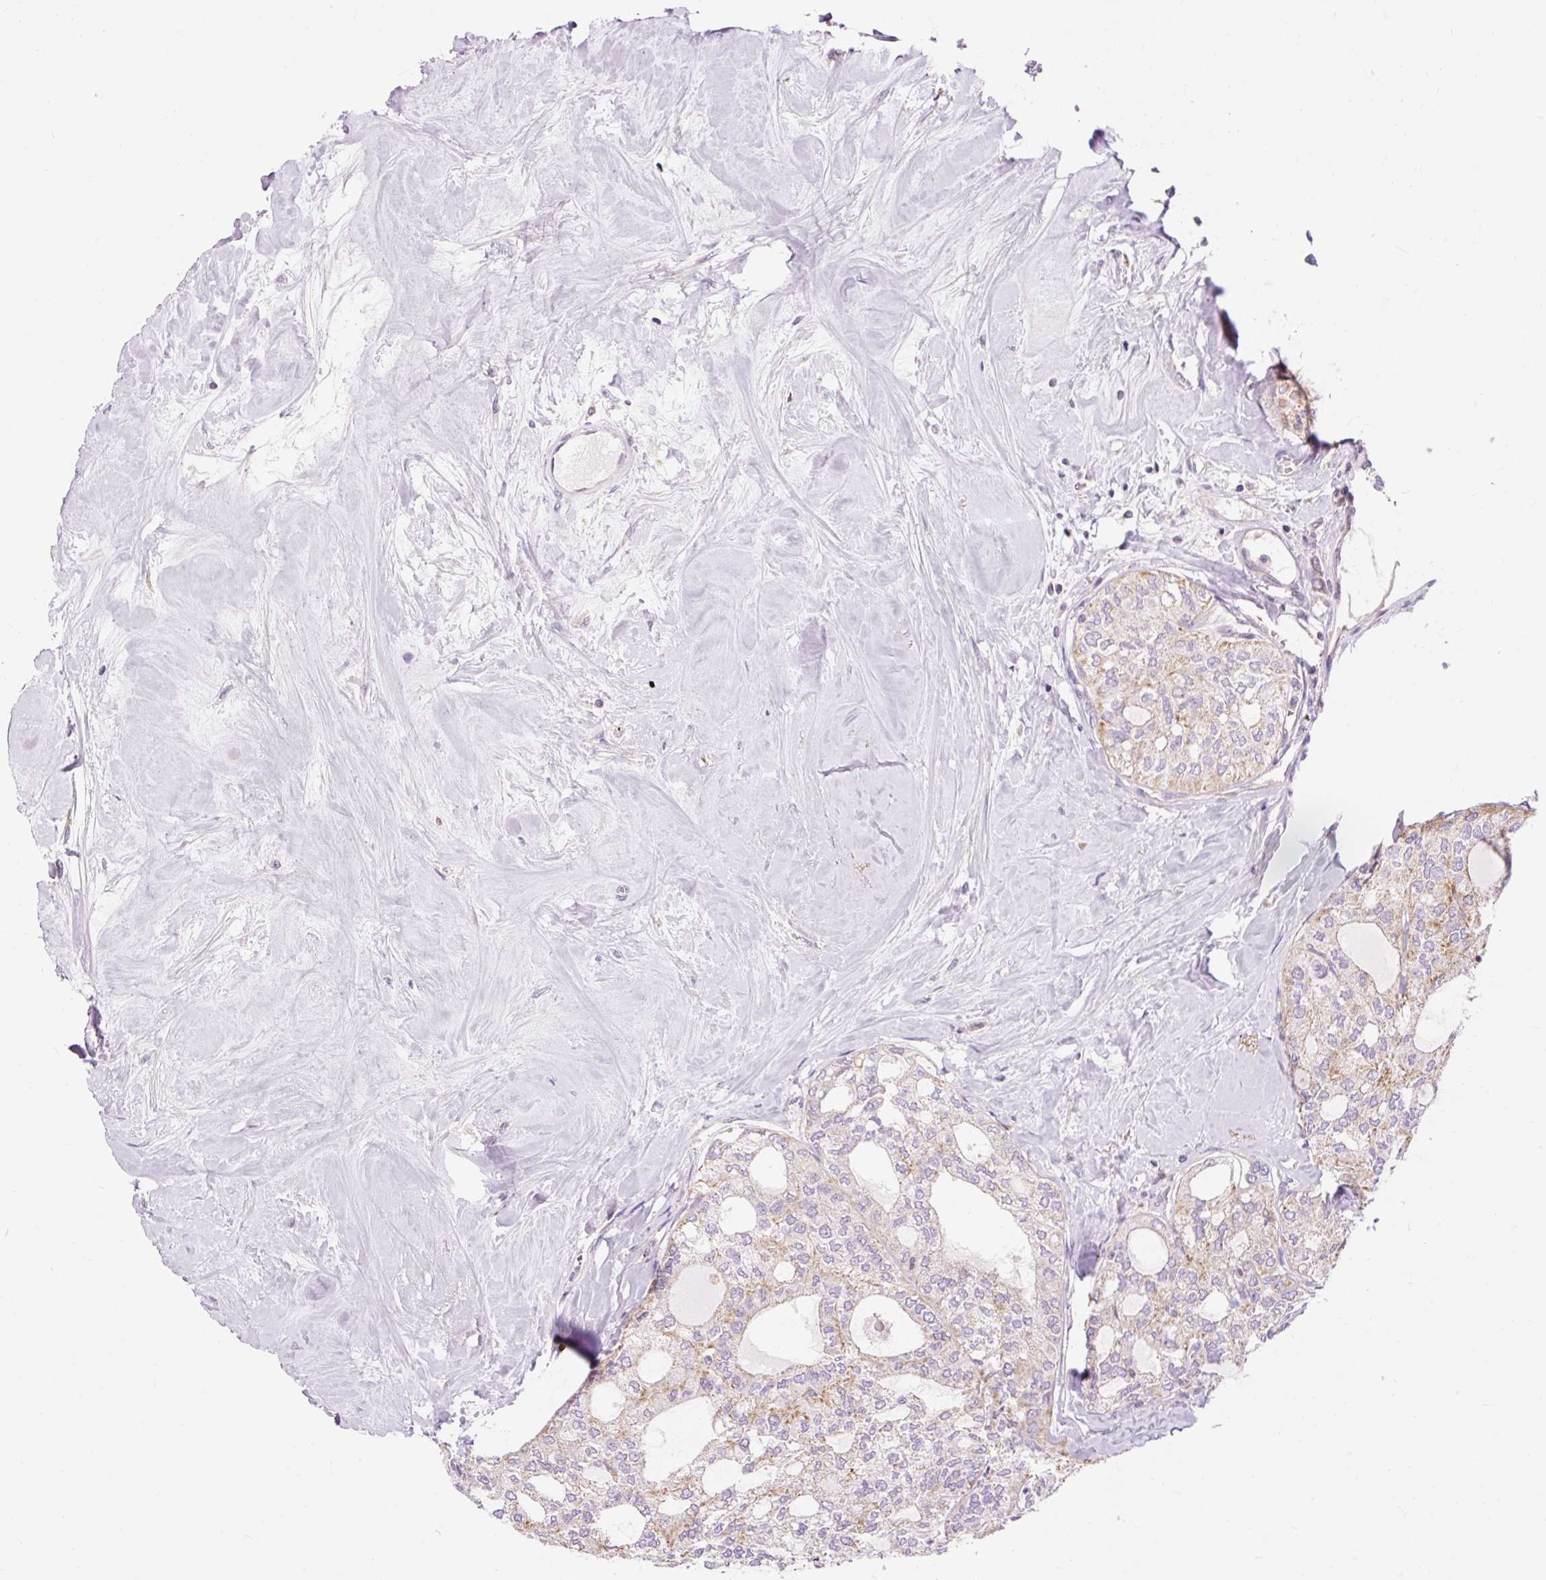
{"staining": {"intensity": "weak", "quantity": "<25%", "location": "cytoplasmic/membranous"}, "tissue": "thyroid cancer", "cell_type": "Tumor cells", "image_type": "cancer", "snomed": [{"axis": "morphology", "description": "Follicular adenoma carcinoma, NOS"}, {"axis": "topography", "description": "Thyroid gland"}], "caption": "Image shows no protein positivity in tumor cells of thyroid cancer (follicular adenoma carcinoma) tissue.", "gene": "IMMT", "patient": {"sex": "male", "age": 75}}